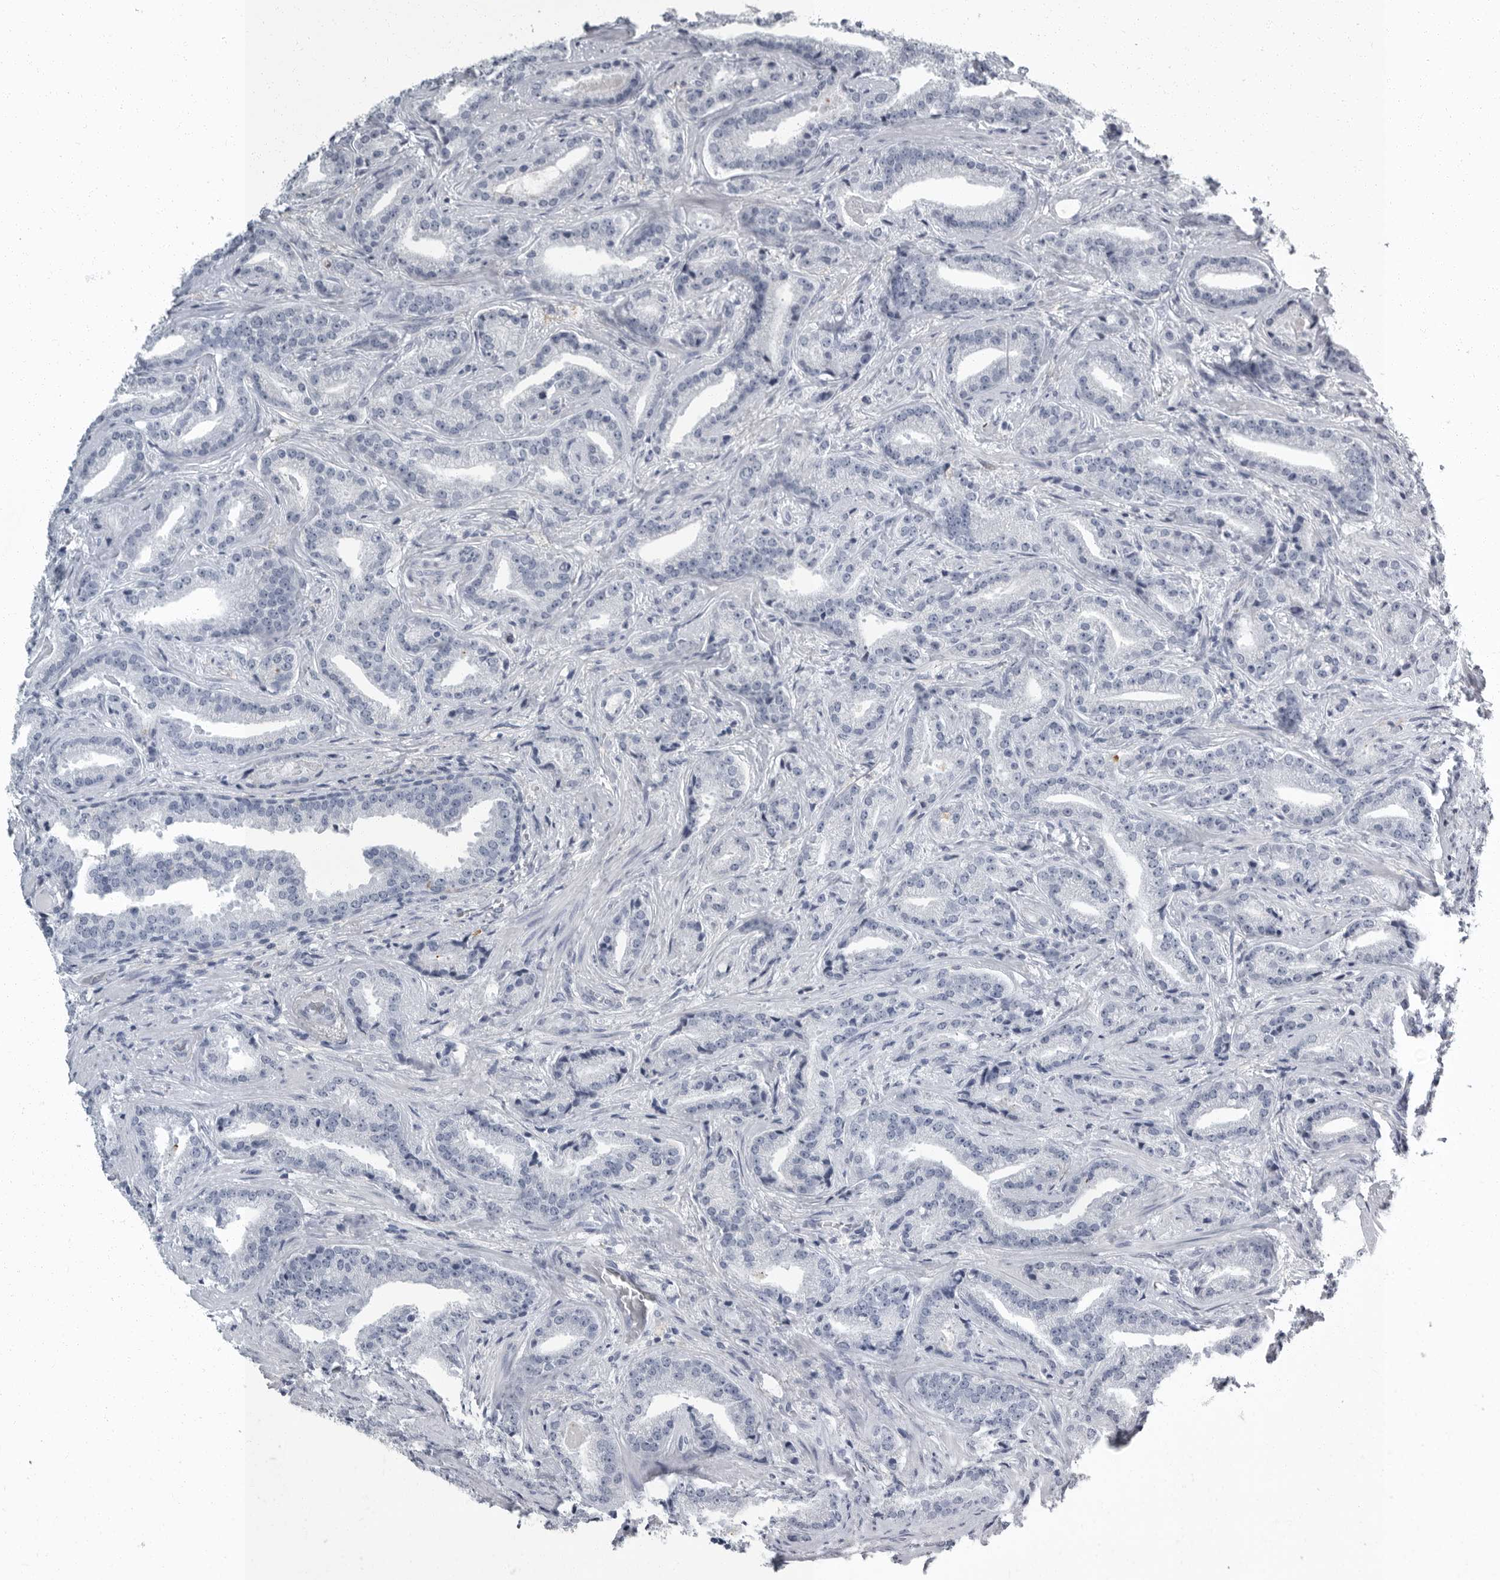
{"staining": {"intensity": "negative", "quantity": "none", "location": "none"}, "tissue": "prostate cancer", "cell_type": "Tumor cells", "image_type": "cancer", "snomed": [{"axis": "morphology", "description": "Adenocarcinoma, Low grade"}, {"axis": "topography", "description": "Prostate"}], "caption": "Protein analysis of prostate cancer (low-grade adenocarcinoma) displays no significant expression in tumor cells. (Brightfield microscopy of DAB immunohistochemistry (IHC) at high magnification).", "gene": "FCER1G", "patient": {"sex": "male", "age": 67}}